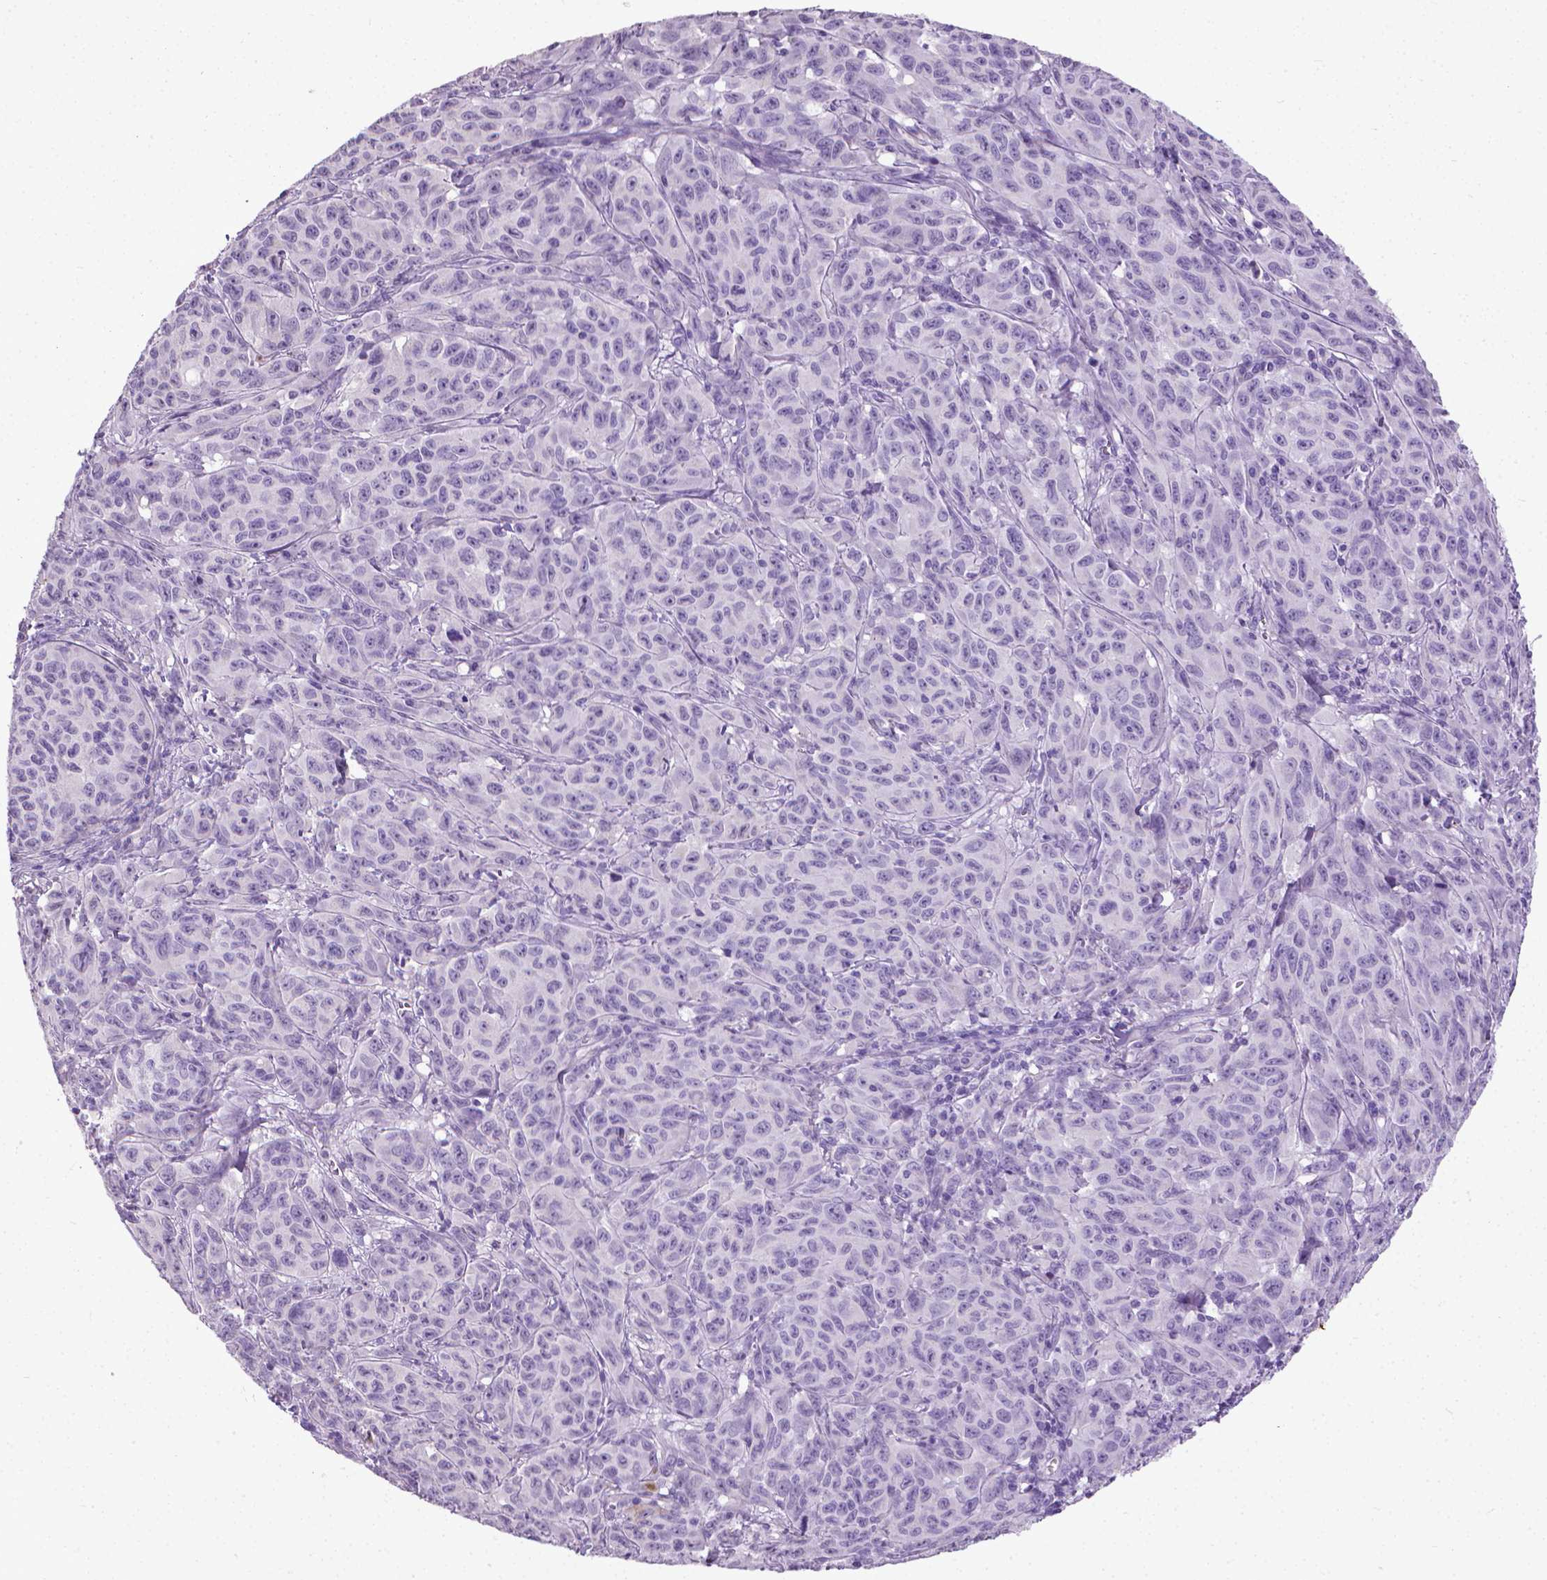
{"staining": {"intensity": "negative", "quantity": "none", "location": "none"}, "tissue": "melanoma", "cell_type": "Tumor cells", "image_type": "cancer", "snomed": [{"axis": "morphology", "description": "Malignant melanoma, NOS"}, {"axis": "topography", "description": "Vulva, labia, clitoris and Bartholin´s gland, NO"}], "caption": "Melanoma was stained to show a protein in brown. There is no significant positivity in tumor cells. Brightfield microscopy of IHC stained with DAB (brown) and hematoxylin (blue), captured at high magnification.", "gene": "KRT5", "patient": {"sex": "female", "age": 75}}